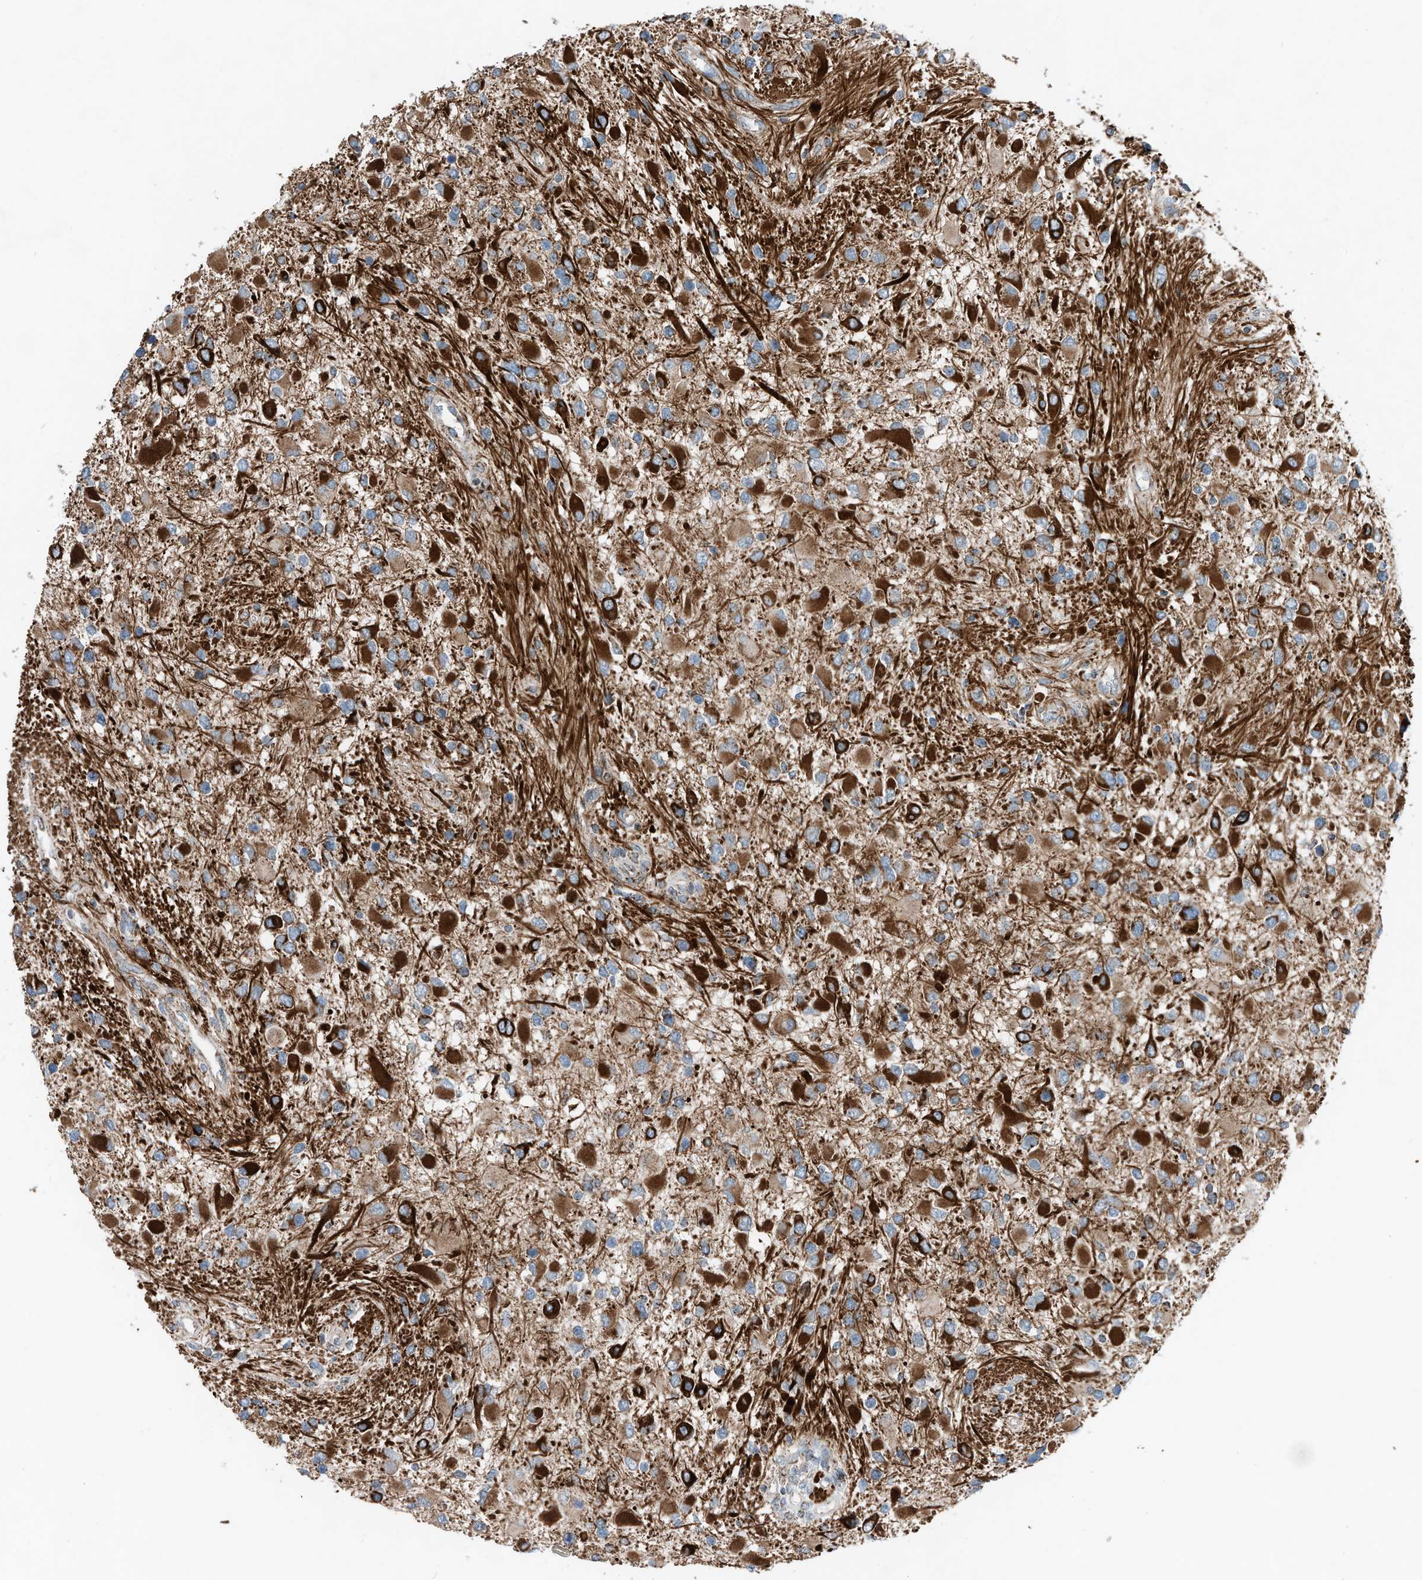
{"staining": {"intensity": "strong", "quantity": "25%-75%", "location": "cytoplasmic/membranous"}, "tissue": "glioma", "cell_type": "Tumor cells", "image_type": "cancer", "snomed": [{"axis": "morphology", "description": "Glioma, malignant, High grade"}, {"axis": "topography", "description": "Brain"}], "caption": "Protein analysis of glioma tissue reveals strong cytoplasmic/membranous expression in about 25%-75% of tumor cells. (DAB (3,3'-diaminobenzidine) IHC with brightfield microscopy, high magnification).", "gene": "RMND1", "patient": {"sex": "male", "age": 53}}